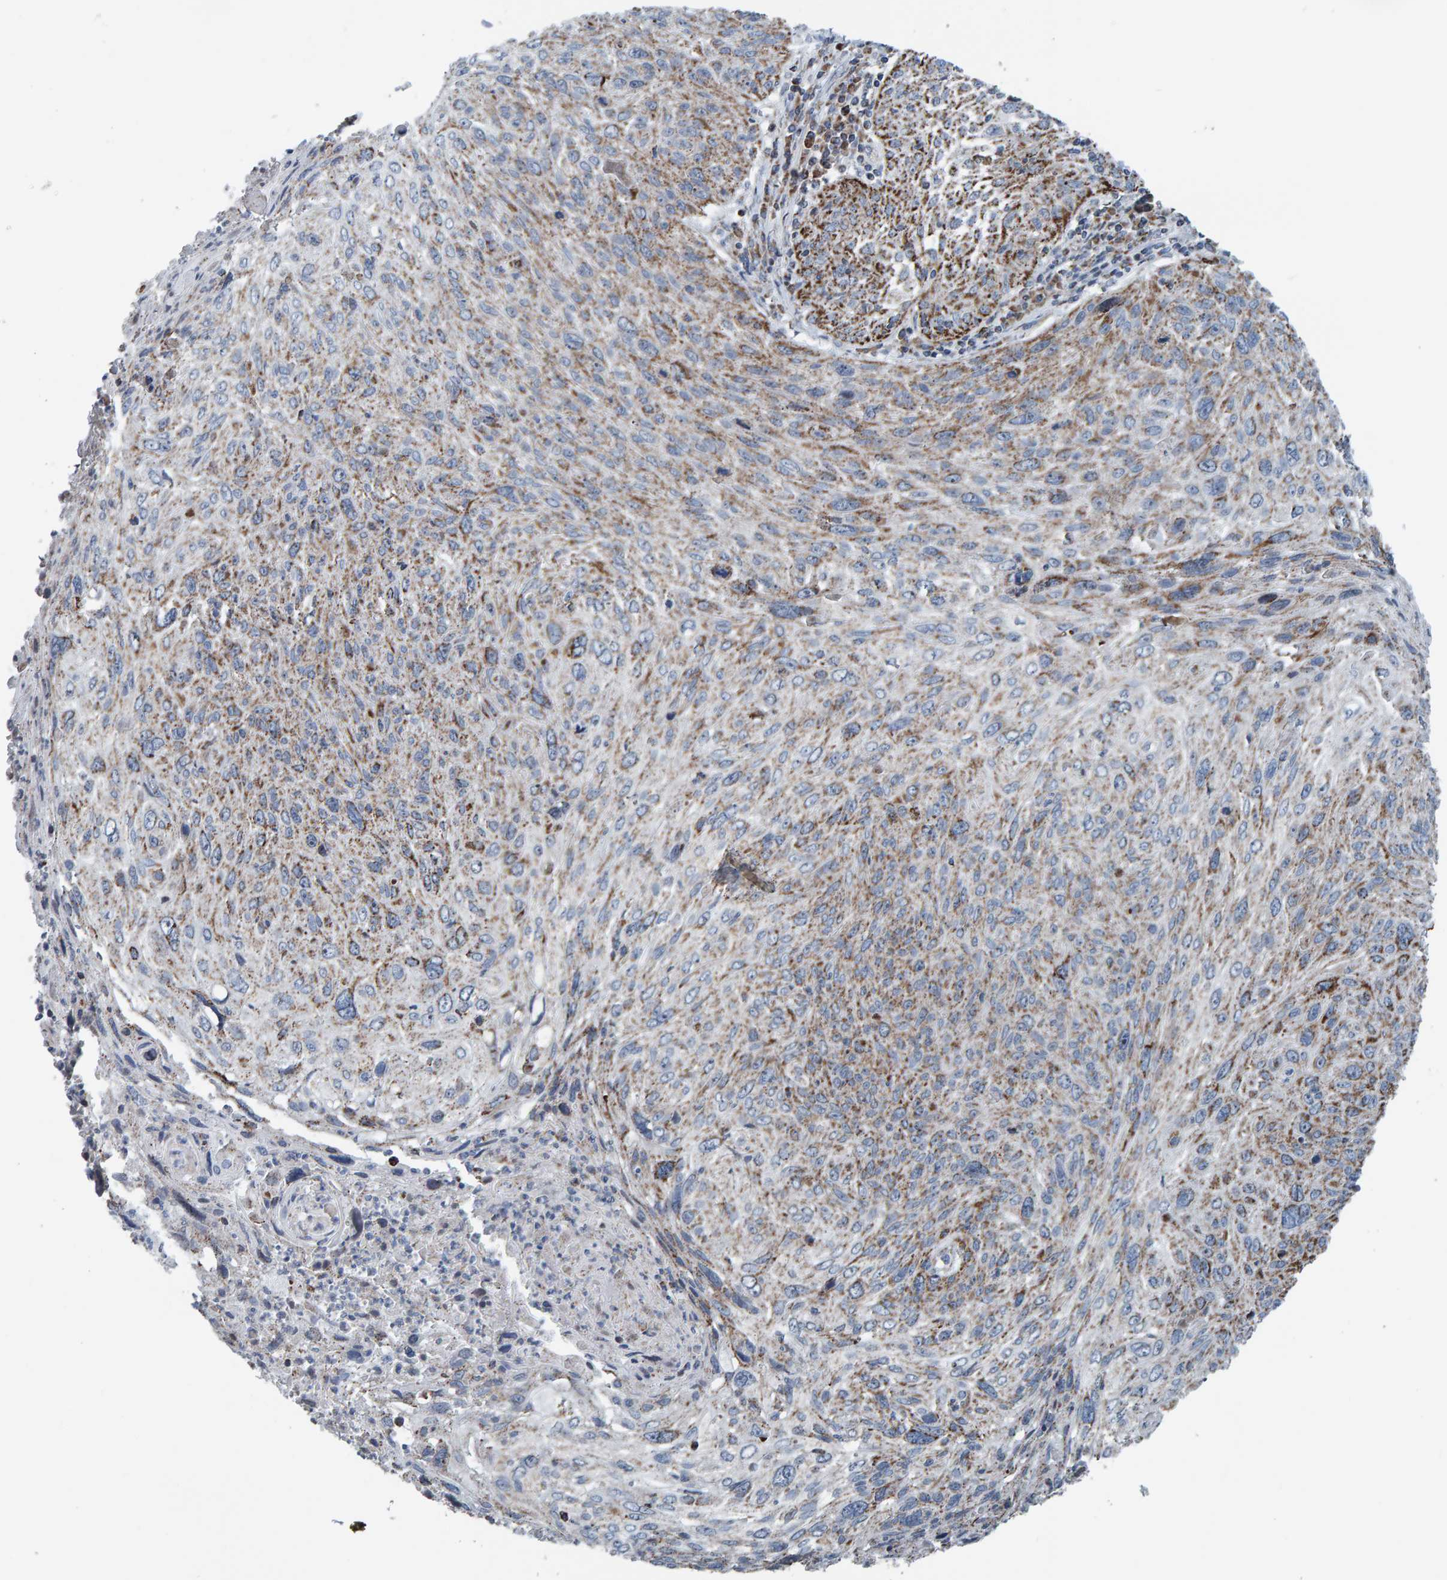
{"staining": {"intensity": "weak", "quantity": ">75%", "location": "cytoplasmic/membranous"}, "tissue": "cervical cancer", "cell_type": "Tumor cells", "image_type": "cancer", "snomed": [{"axis": "morphology", "description": "Squamous cell carcinoma, NOS"}, {"axis": "topography", "description": "Cervix"}], "caption": "A low amount of weak cytoplasmic/membranous staining is seen in approximately >75% of tumor cells in cervical cancer (squamous cell carcinoma) tissue.", "gene": "ZNF48", "patient": {"sex": "female", "age": 51}}